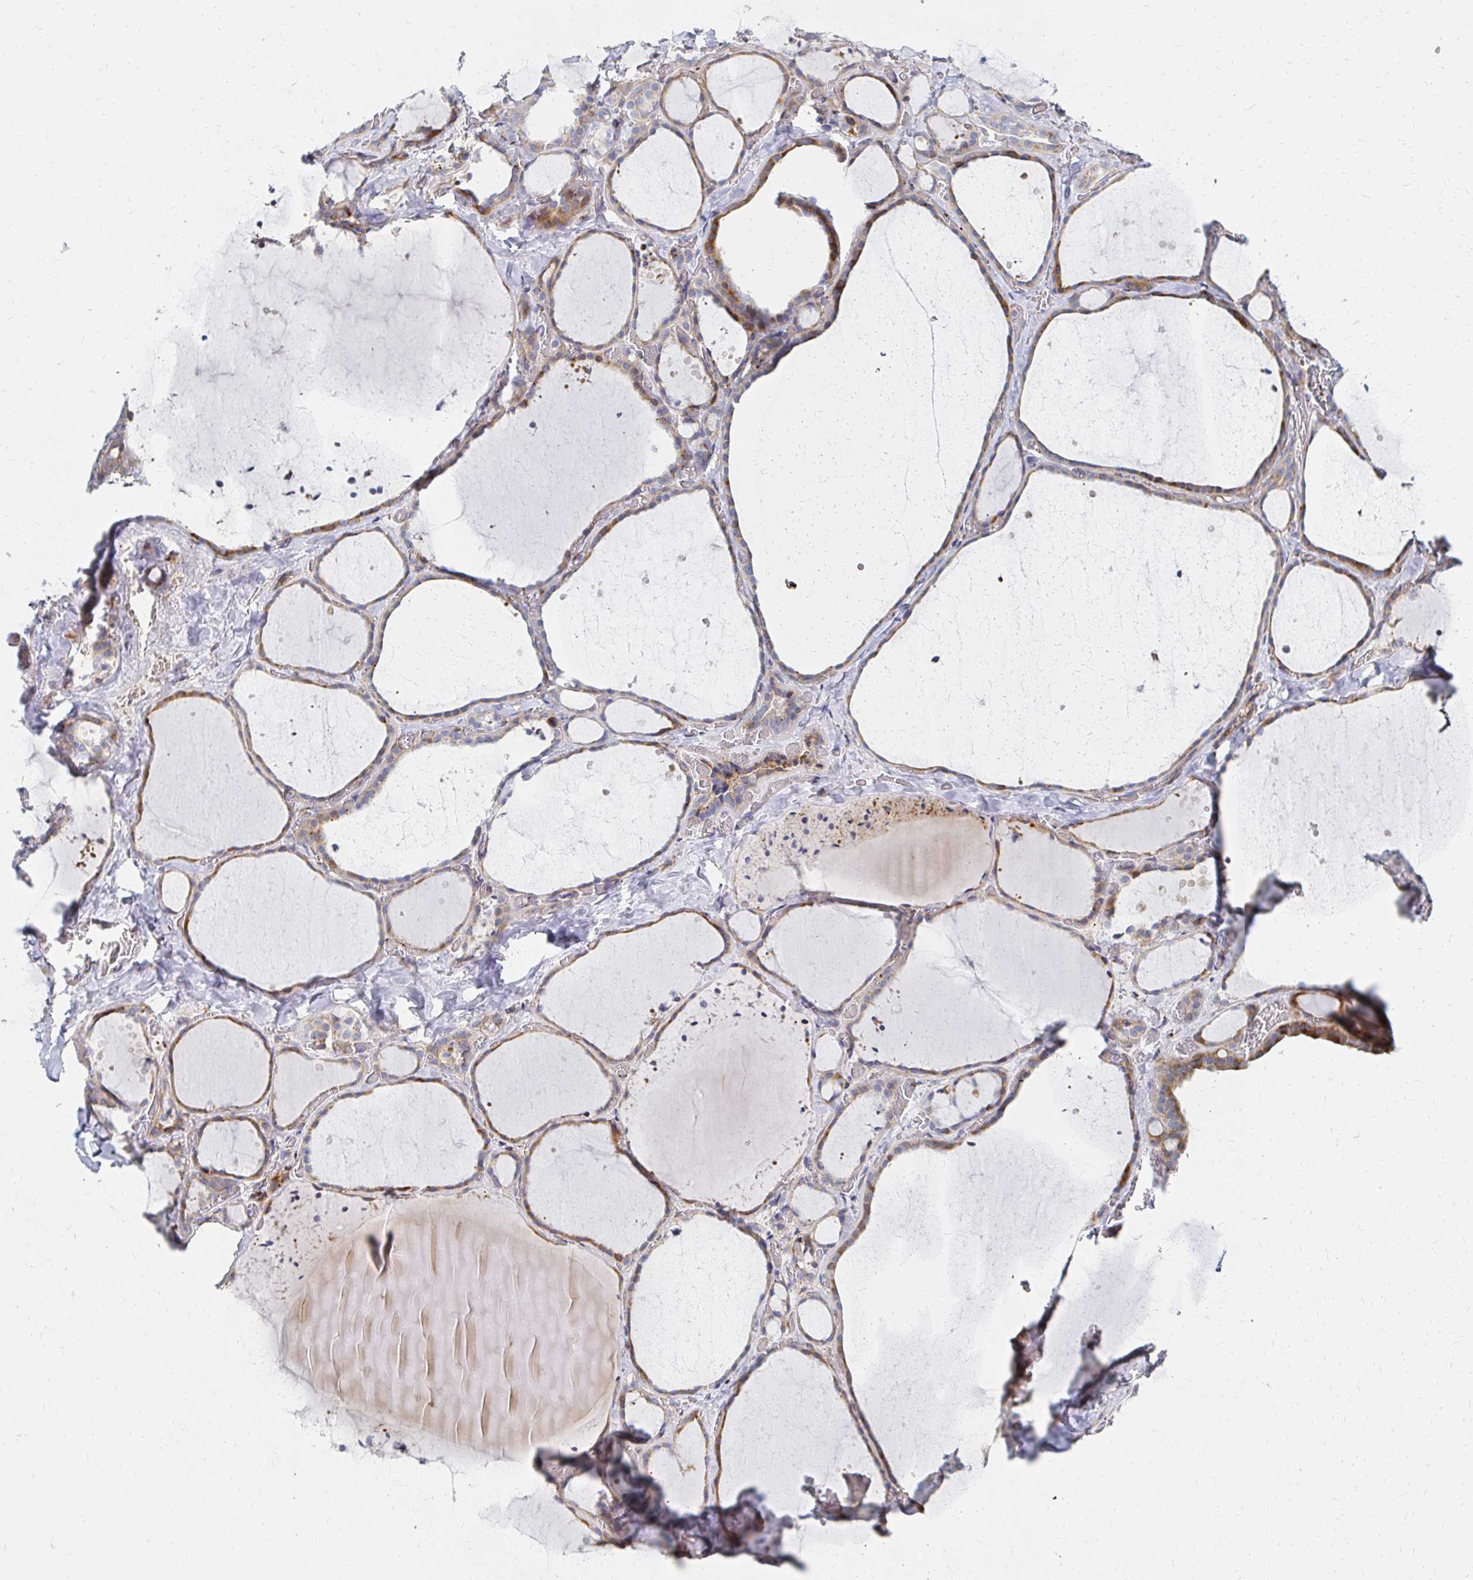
{"staining": {"intensity": "moderate", "quantity": "25%-75%", "location": "cytoplasmic/membranous"}, "tissue": "thyroid gland", "cell_type": "Glandular cells", "image_type": "normal", "snomed": [{"axis": "morphology", "description": "Normal tissue, NOS"}, {"axis": "topography", "description": "Thyroid gland"}], "caption": "Protein expression analysis of normal human thyroid gland reveals moderate cytoplasmic/membranous staining in about 25%-75% of glandular cells.", "gene": "MAN1A1", "patient": {"sex": "female", "age": 36}}